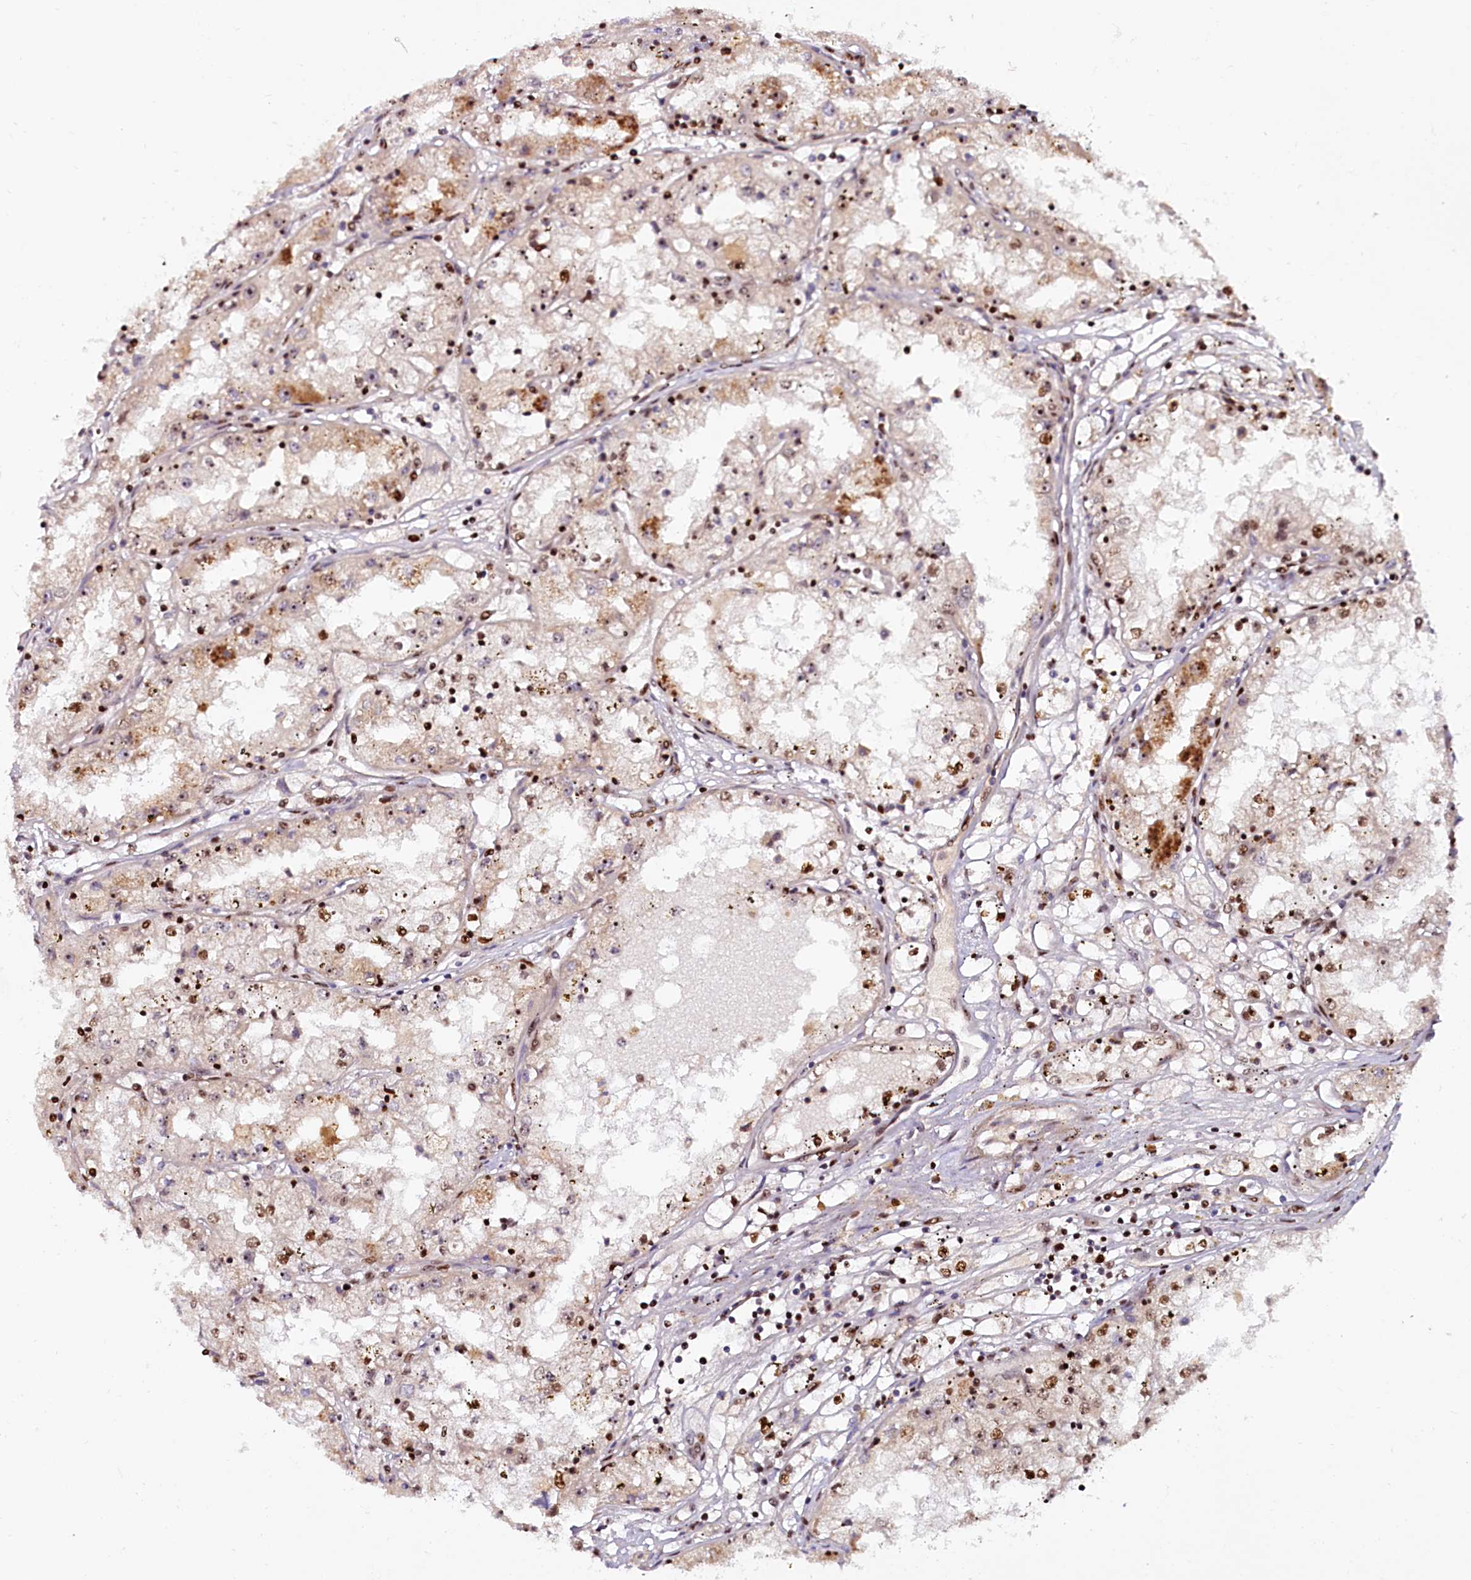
{"staining": {"intensity": "moderate", "quantity": "25%-75%", "location": "nuclear"}, "tissue": "renal cancer", "cell_type": "Tumor cells", "image_type": "cancer", "snomed": [{"axis": "morphology", "description": "Adenocarcinoma, NOS"}, {"axis": "topography", "description": "Kidney"}], "caption": "Immunohistochemical staining of renal cancer demonstrates medium levels of moderate nuclear protein positivity in approximately 25%-75% of tumor cells.", "gene": "TCOF1", "patient": {"sex": "male", "age": 56}}